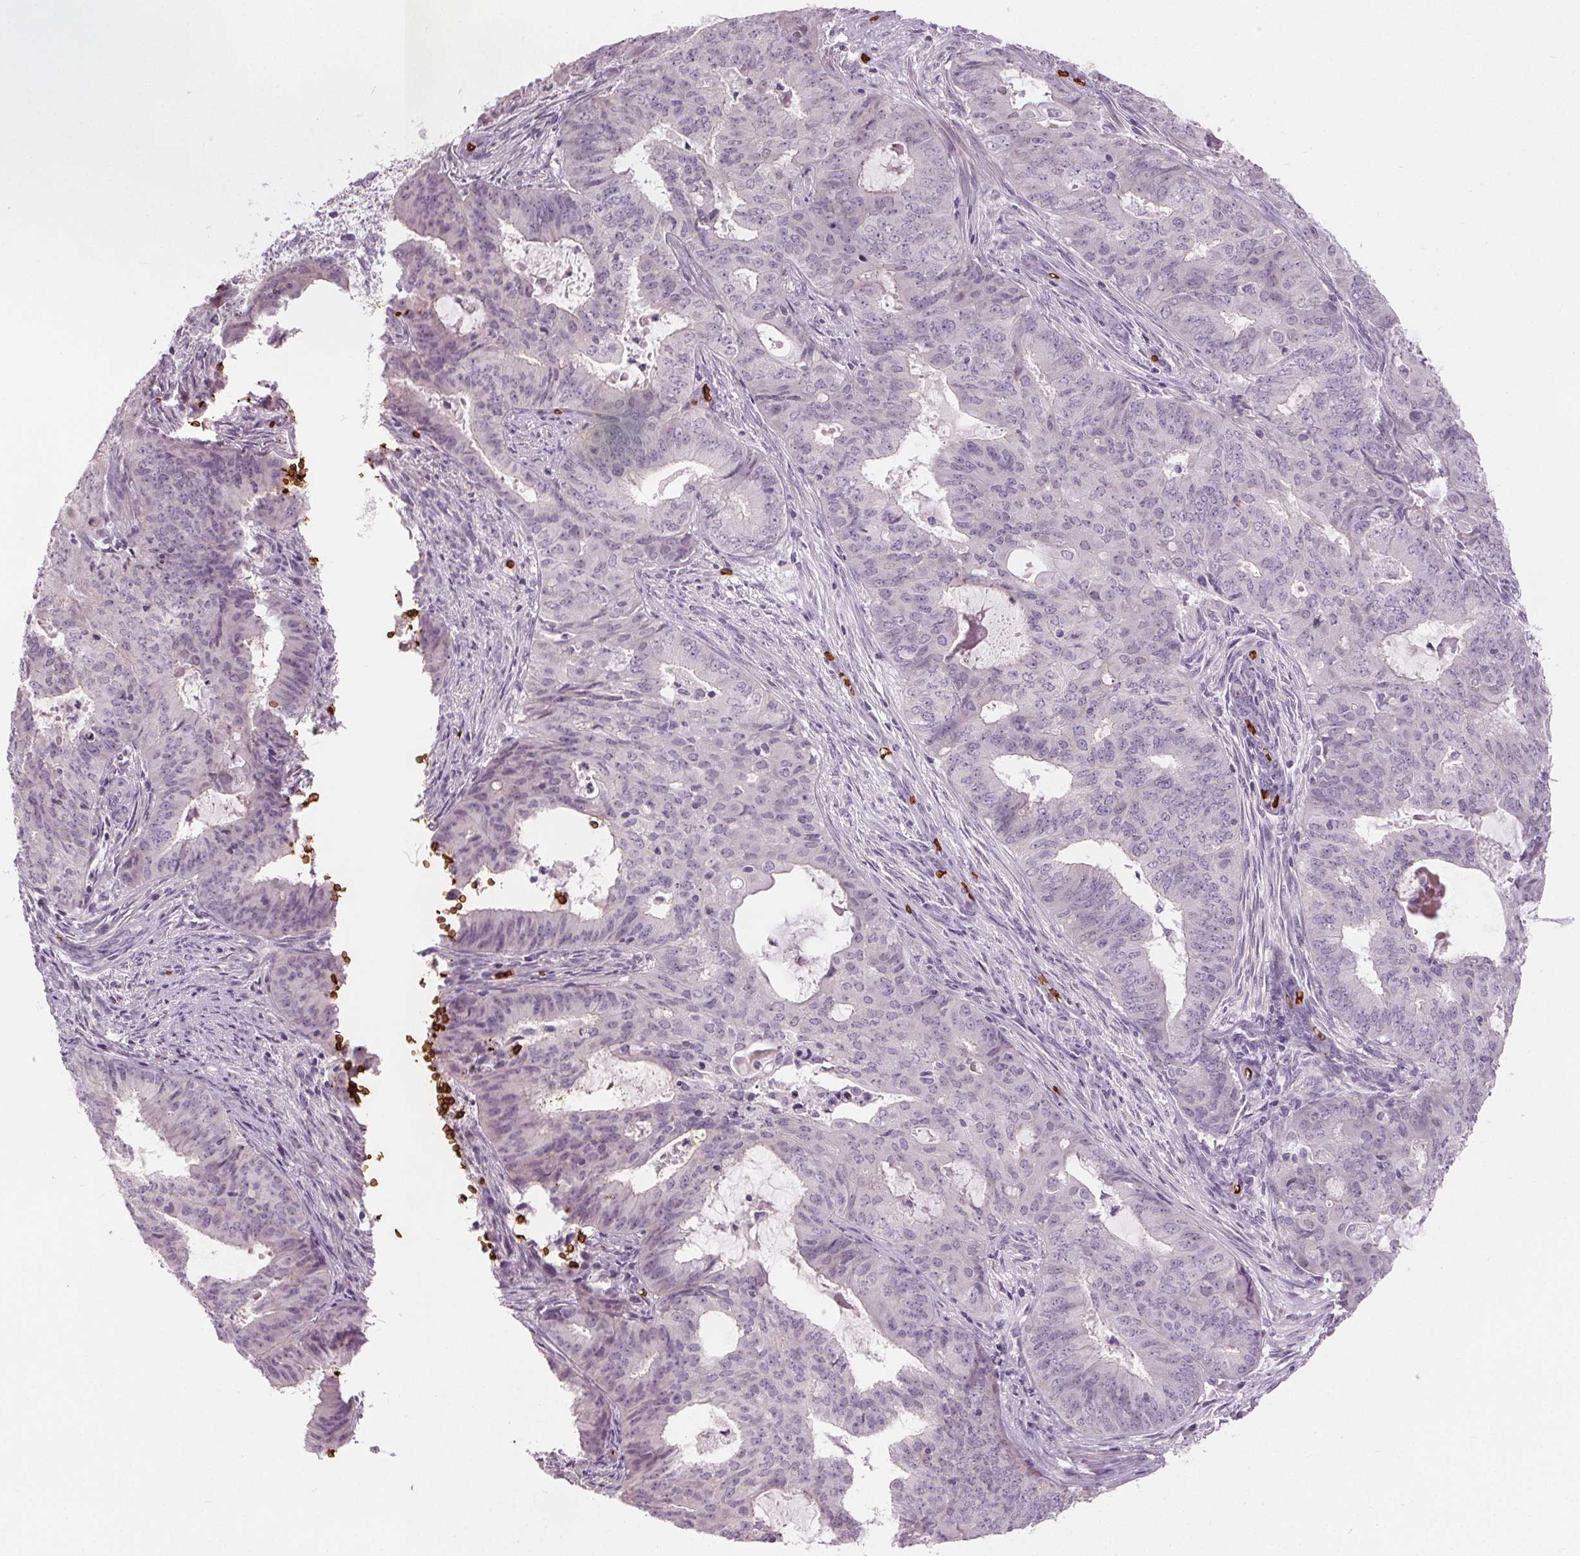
{"staining": {"intensity": "negative", "quantity": "none", "location": "none"}, "tissue": "endometrial cancer", "cell_type": "Tumor cells", "image_type": "cancer", "snomed": [{"axis": "morphology", "description": "Adenocarcinoma, NOS"}, {"axis": "topography", "description": "Endometrium"}], "caption": "Immunohistochemical staining of endometrial cancer exhibits no significant staining in tumor cells.", "gene": "SLC4A1", "patient": {"sex": "female", "age": 62}}